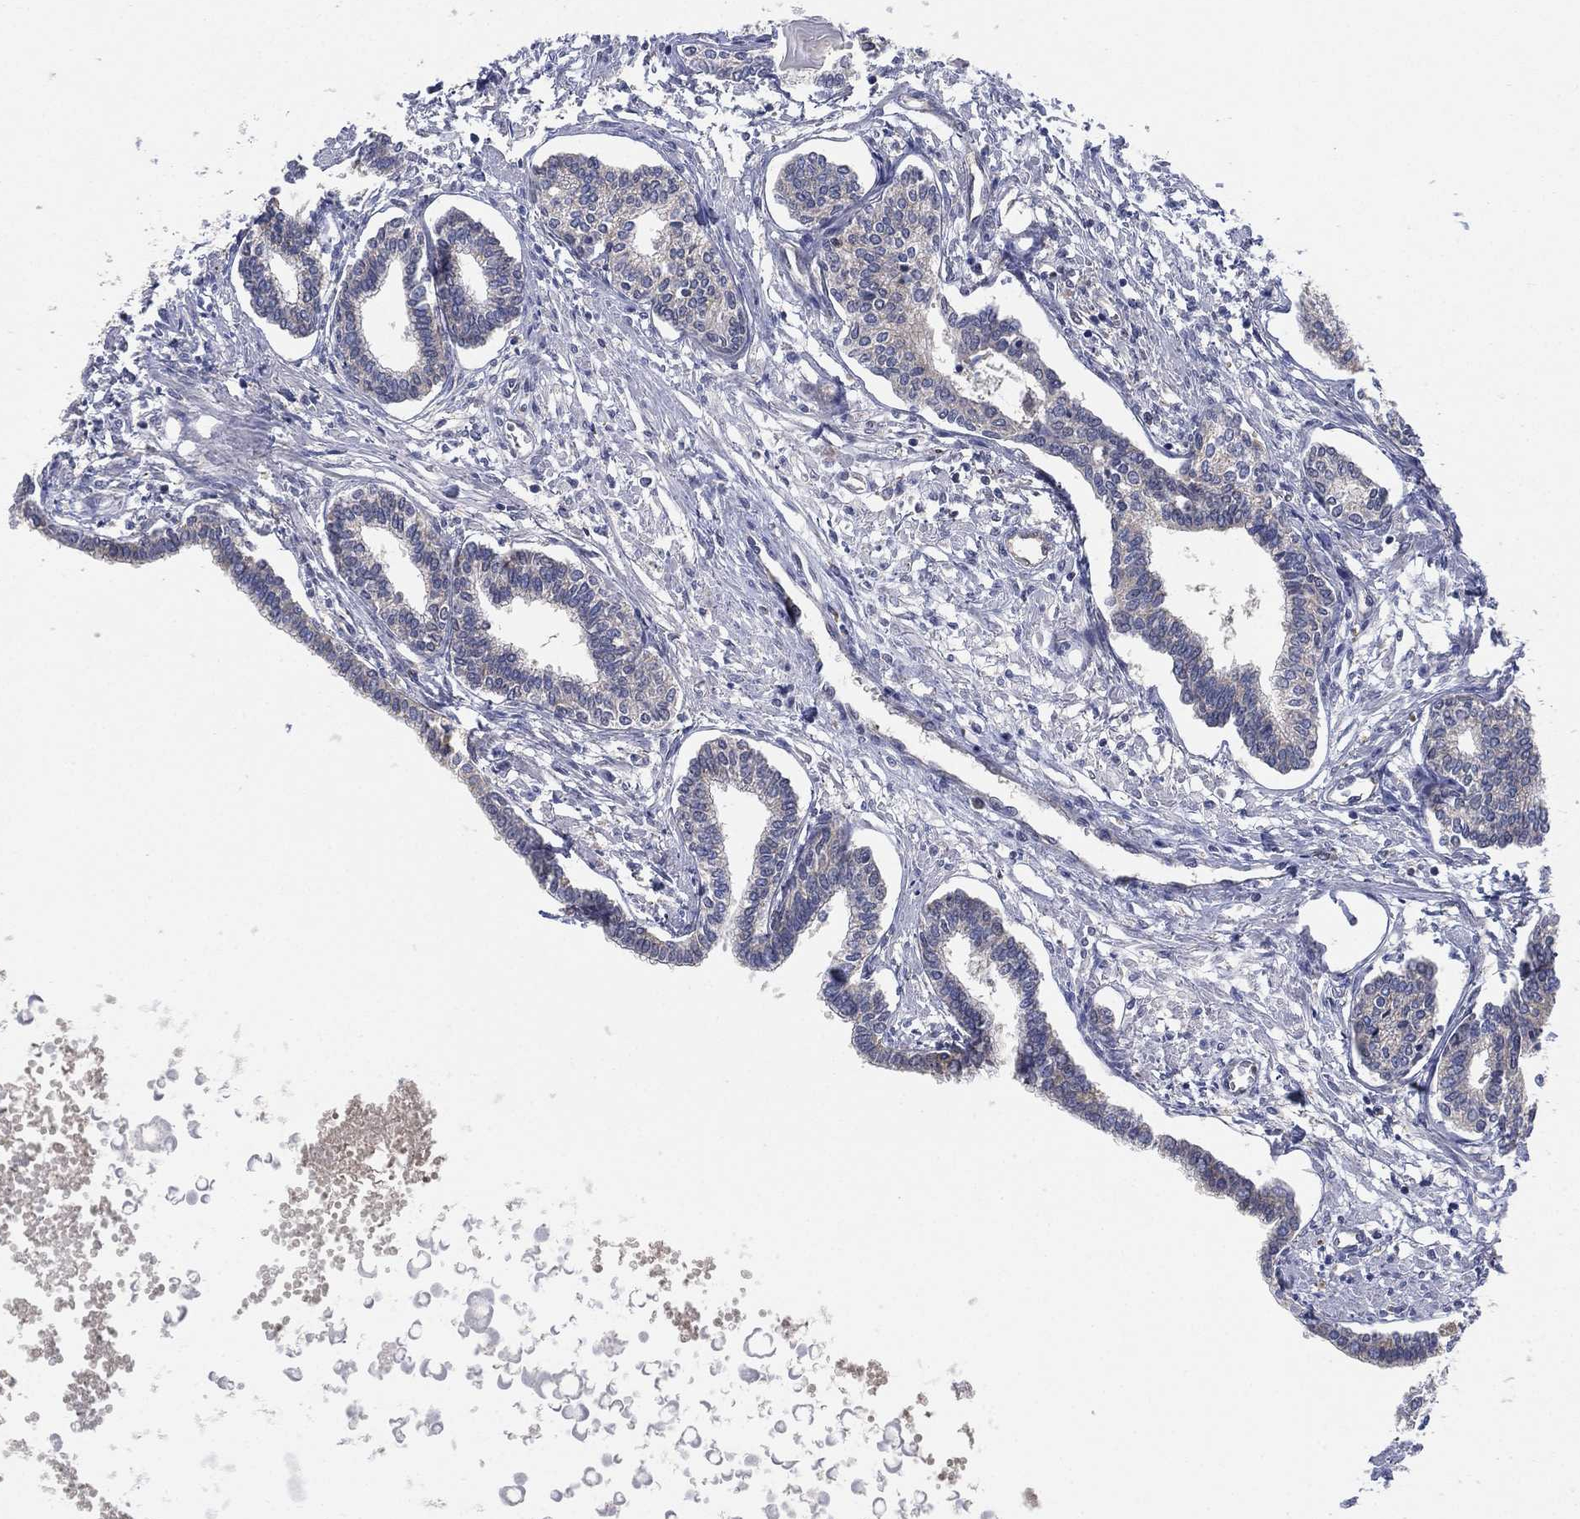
{"staining": {"intensity": "negative", "quantity": "none", "location": "none"}, "tissue": "prostate", "cell_type": "Glandular cells", "image_type": "normal", "snomed": [{"axis": "morphology", "description": "Normal tissue, NOS"}, {"axis": "topography", "description": "Prostate"}], "caption": "Glandular cells are negative for brown protein staining in benign prostate. Nuclei are stained in blue.", "gene": "FES", "patient": {"sex": "male", "age": 60}}